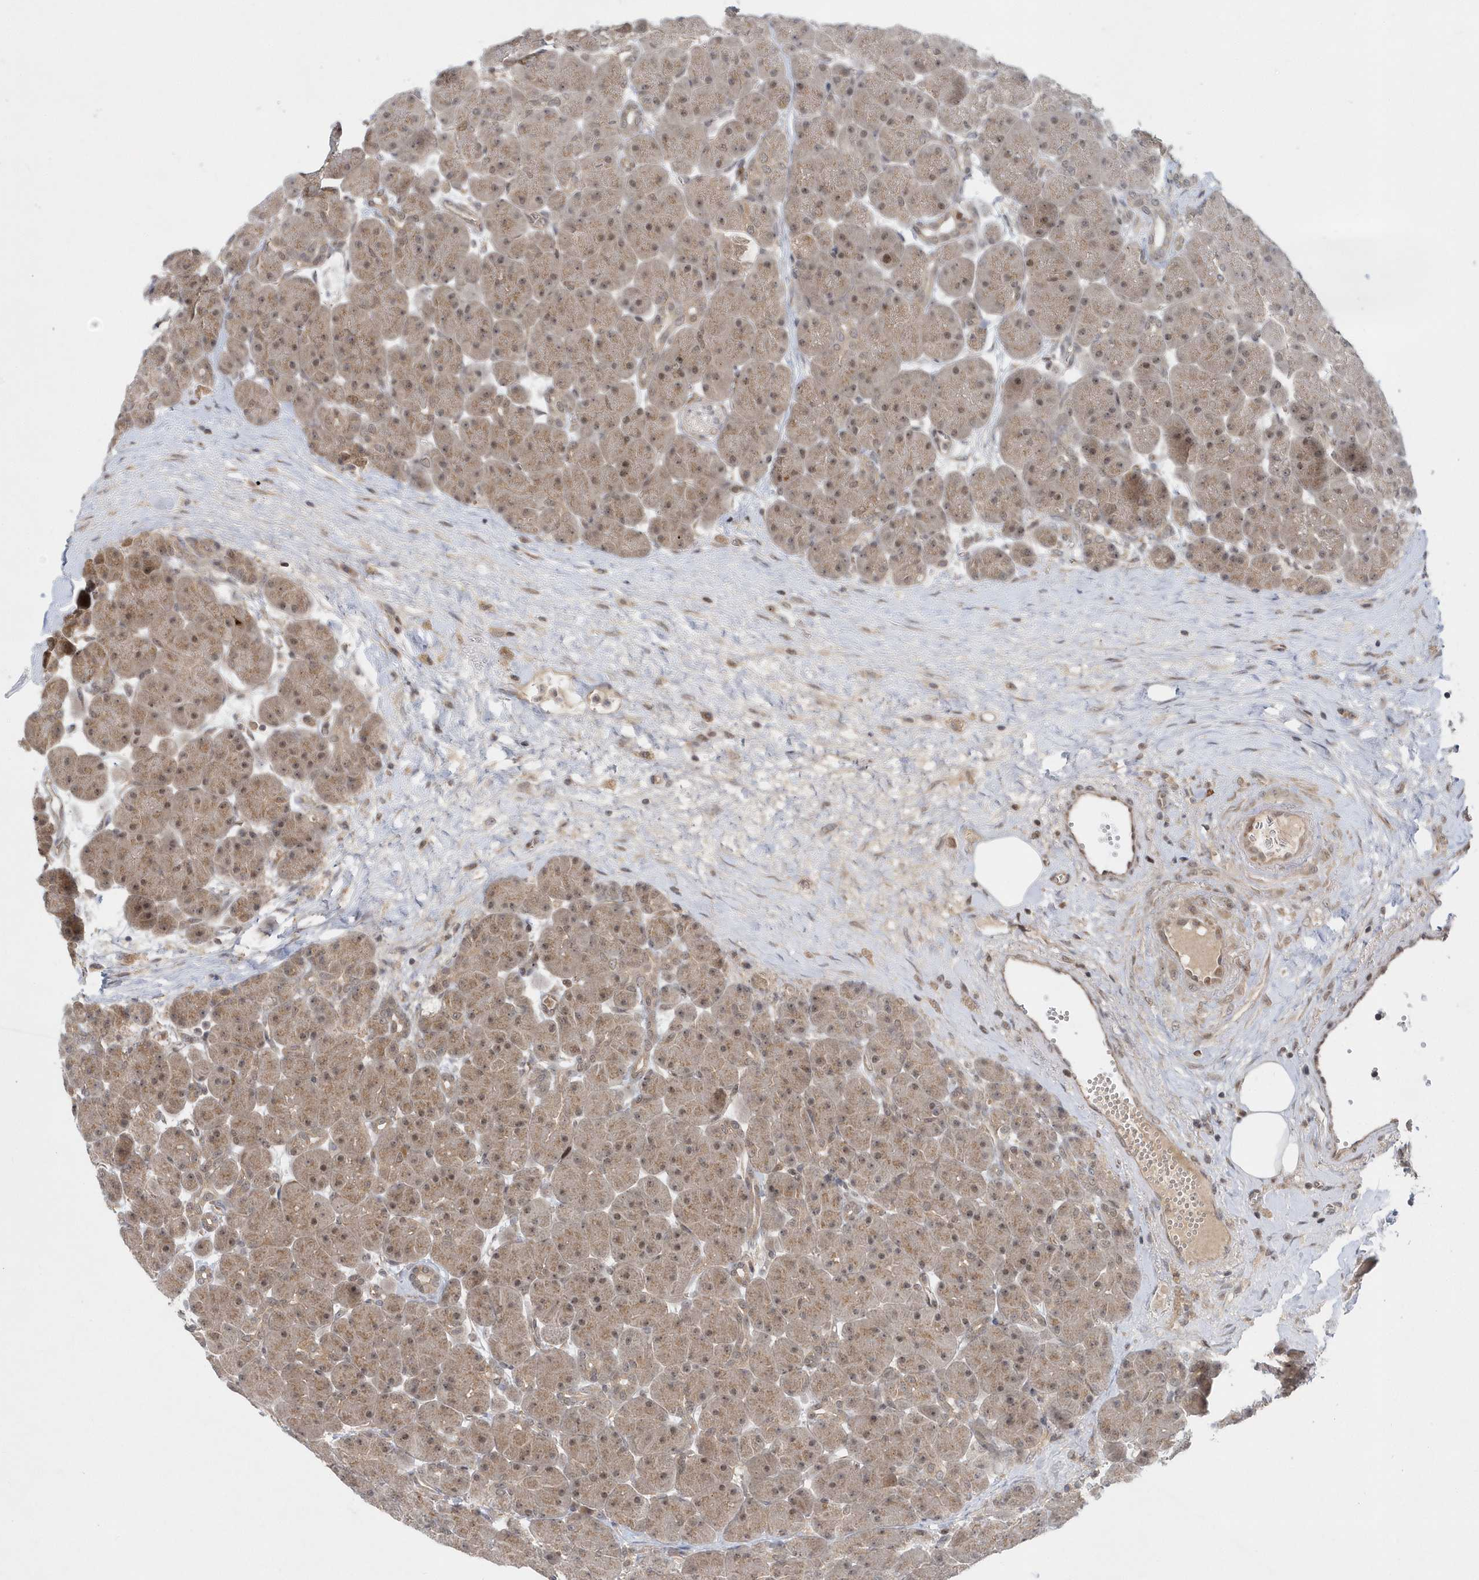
{"staining": {"intensity": "moderate", "quantity": ">75%", "location": "cytoplasmic/membranous,nuclear"}, "tissue": "pancreas", "cell_type": "Exocrine glandular cells", "image_type": "normal", "snomed": [{"axis": "morphology", "description": "Normal tissue, NOS"}, {"axis": "topography", "description": "Pancreas"}], "caption": "Immunohistochemistry (IHC) micrograph of normal human pancreas stained for a protein (brown), which displays medium levels of moderate cytoplasmic/membranous,nuclear positivity in about >75% of exocrine glandular cells.", "gene": "MXI1", "patient": {"sex": "male", "age": 66}}